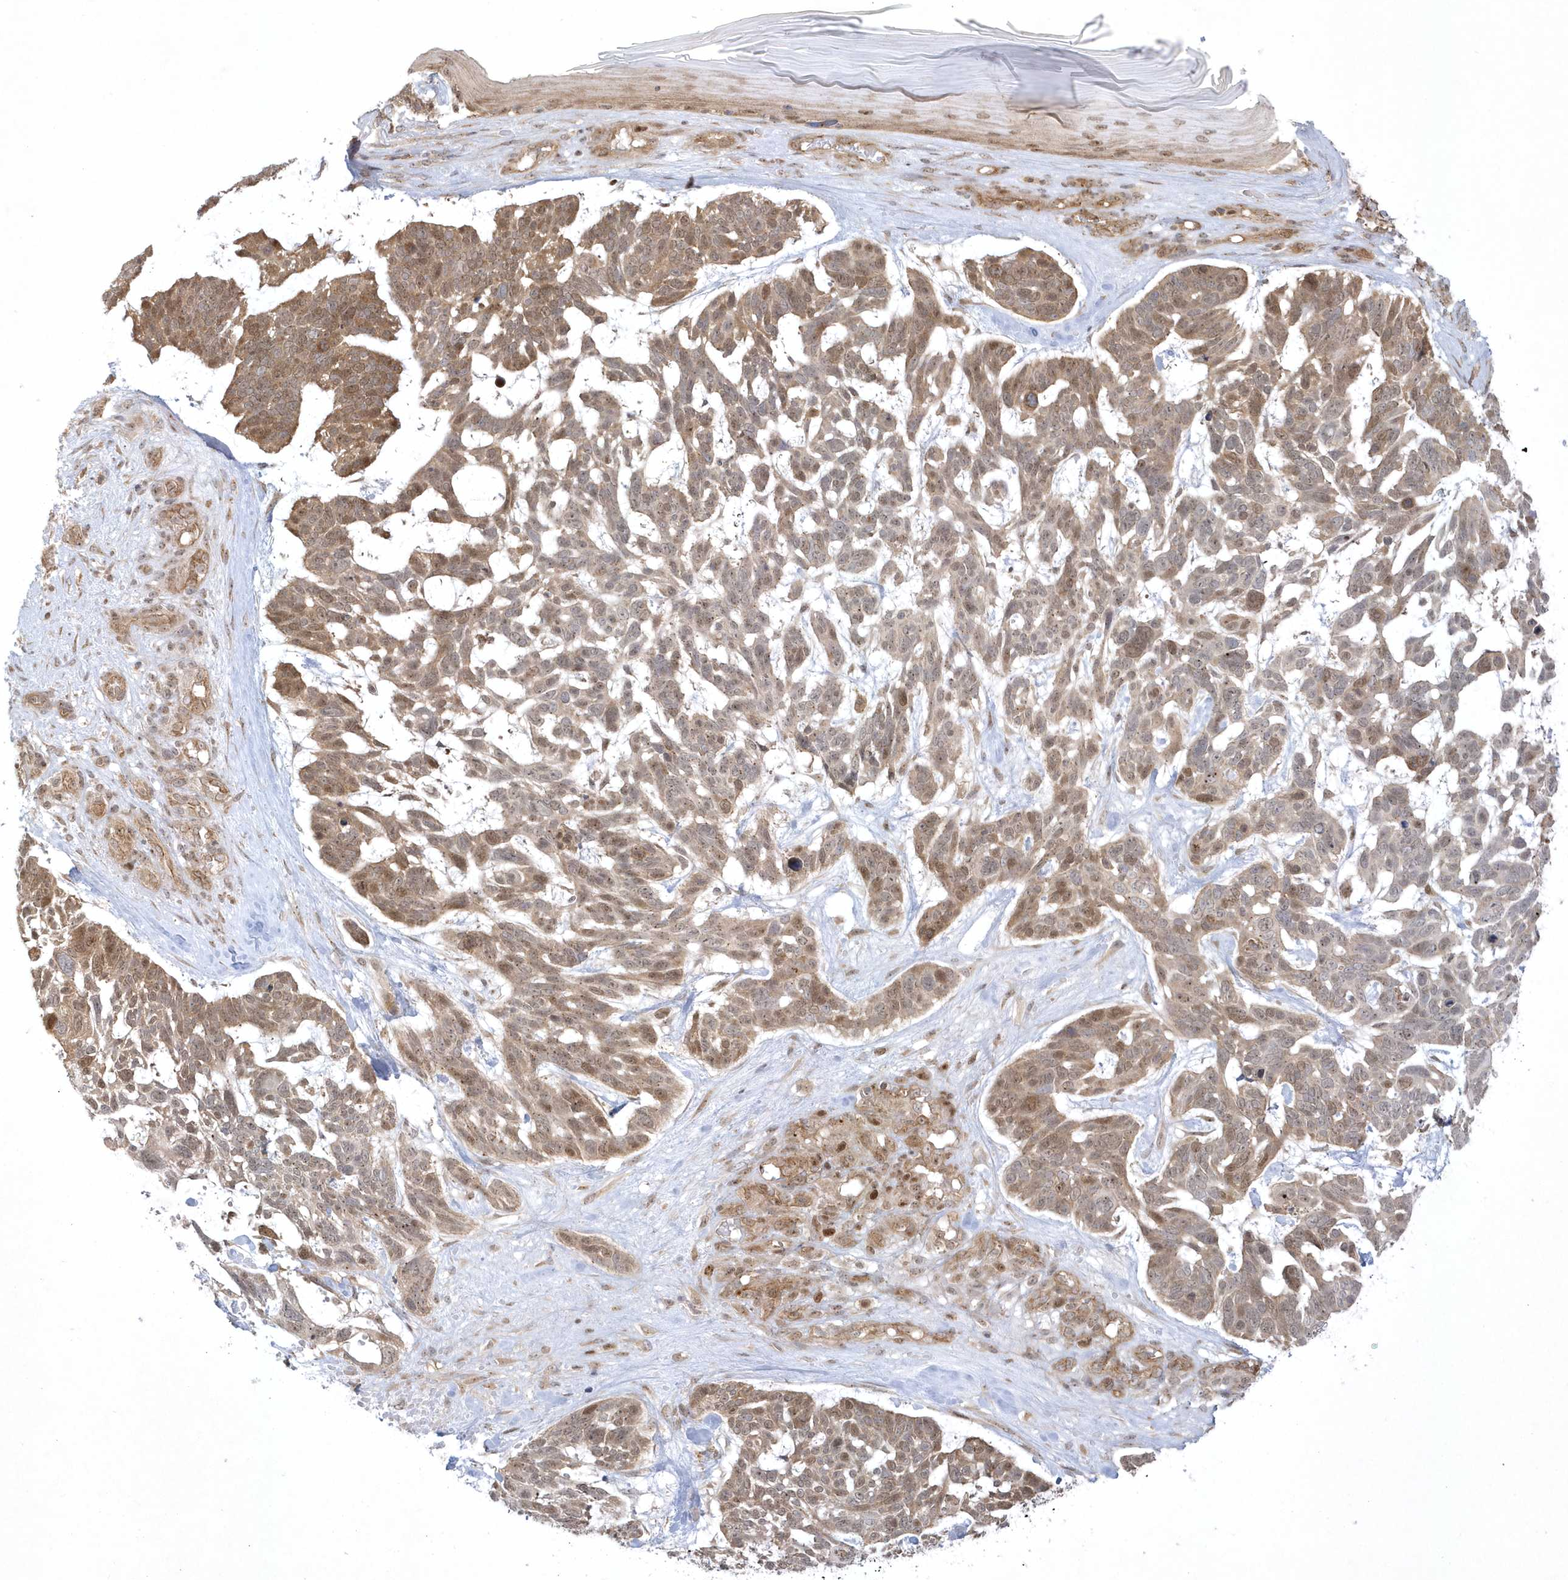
{"staining": {"intensity": "moderate", "quantity": ">75%", "location": "cytoplasmic/membranous,nuclear"}, "tissue": "skin cancer", "cell_type": "Tumor cells", "image_type": "cancer", "snomed": [{"axis": "morphology", "description": "Basal cell carcinoma"}, {"axis": "topography", "description": "Skin"}], "caption": "Skin basal cell carcinoma tissue exhibits moderate cytoplasmic/membranous and nuclear positivity in about >75% of tumor cells, visualized by immunohistochemistry.", "gene": "NAF1", "patient": {"sex": "male", "age": 88}}